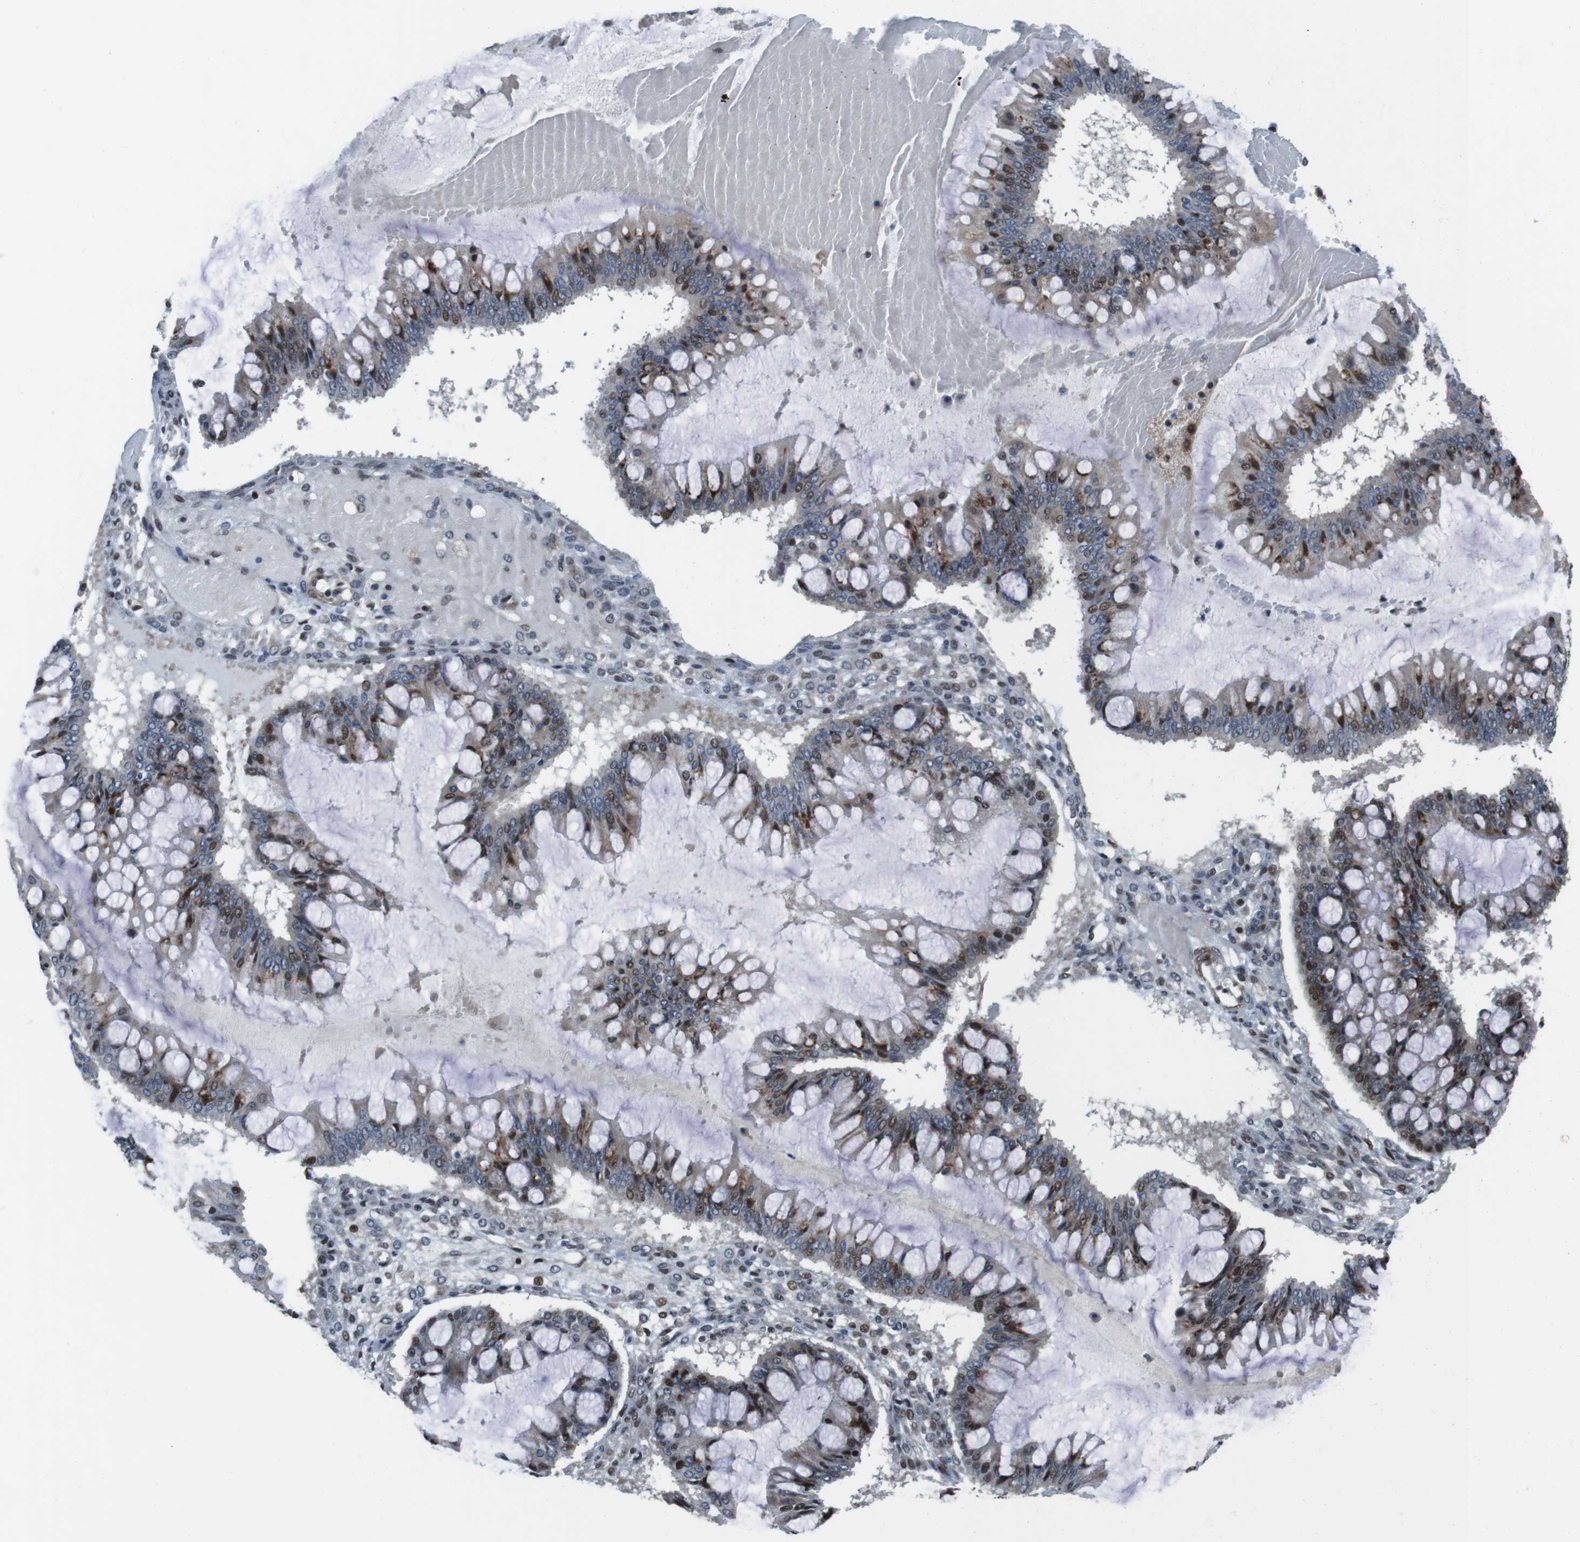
{"staining": {"intensity": "moderate", "quantity": "25%-75%", "location": "nuclear"}, "tissue": "ovarian cancer", "cell_type": "Tumor cells", "image_type": "cancer", "snomed": [{"axis": "morphology", "description": "Cystadenocarcinoma, mucinous, NOS"}, {"axis": "topography", "description": "Ovary"}], "caption": "Protein expression analysis of ovarian cancer (mucinous cystadenocarcinoma) displays moderate nuclear expression in approximately 25%-75% of tumor cells.", "gene": "PBRM1", "patient": {"sex": "female", "age": 73}}